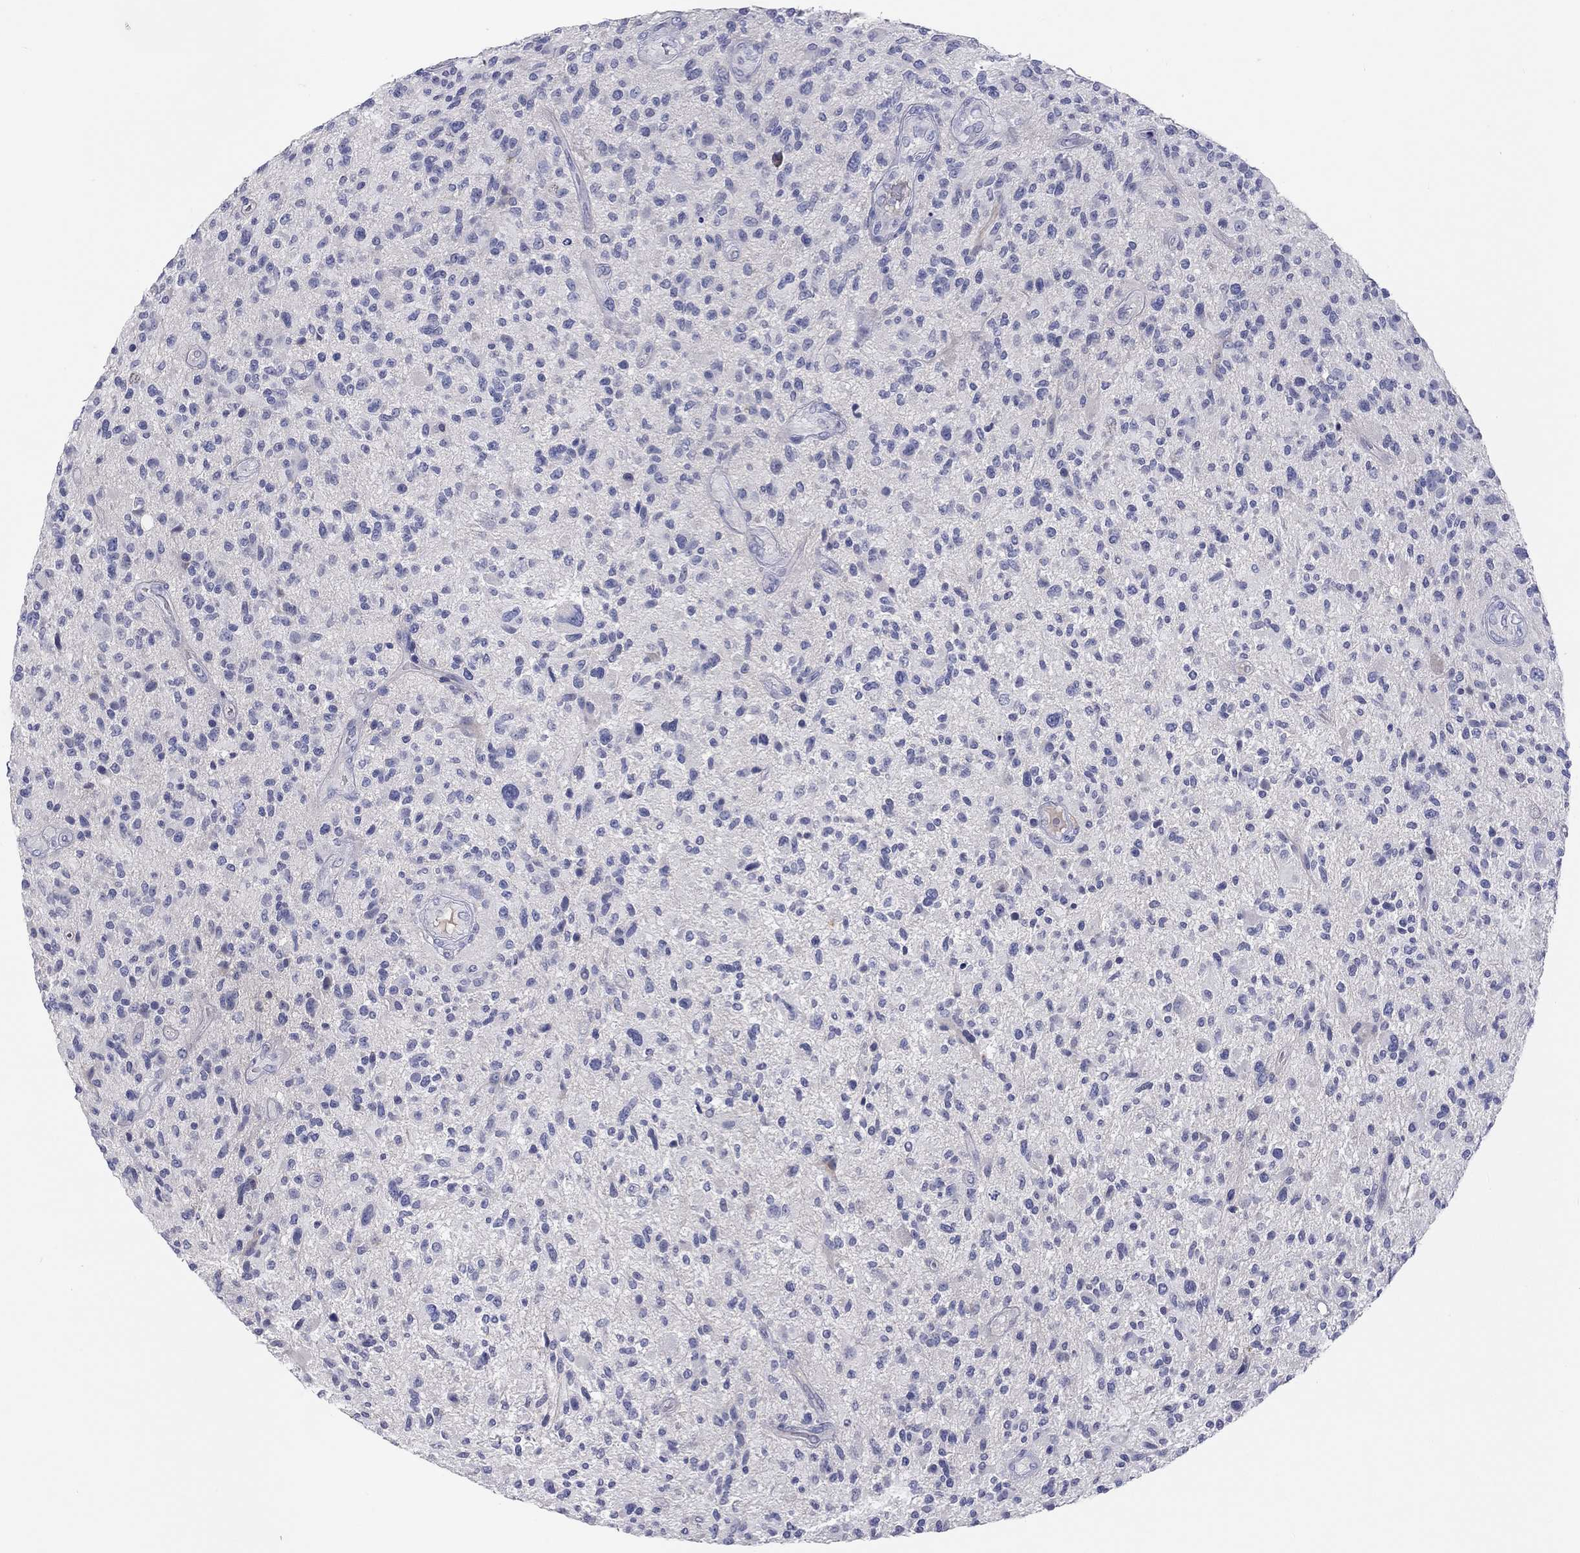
{"staining": {"intensity": "negative", "quantity": "none", "location": "none"}, "tissue": "glioma", "cell_type": "Tumor cells", "image_type": "cancer", "snomed": [{"axis": "morphology", "description": "Glioma, malignant, High grade"}, {"axis": "topography", "description": "Brain"}], "caption": "A histopathology image of human high-grade glioma (malignant) is negative for staining in tumor cells.", "gene": "ST7L", "patient": {"sex": "male", "age": 47}}